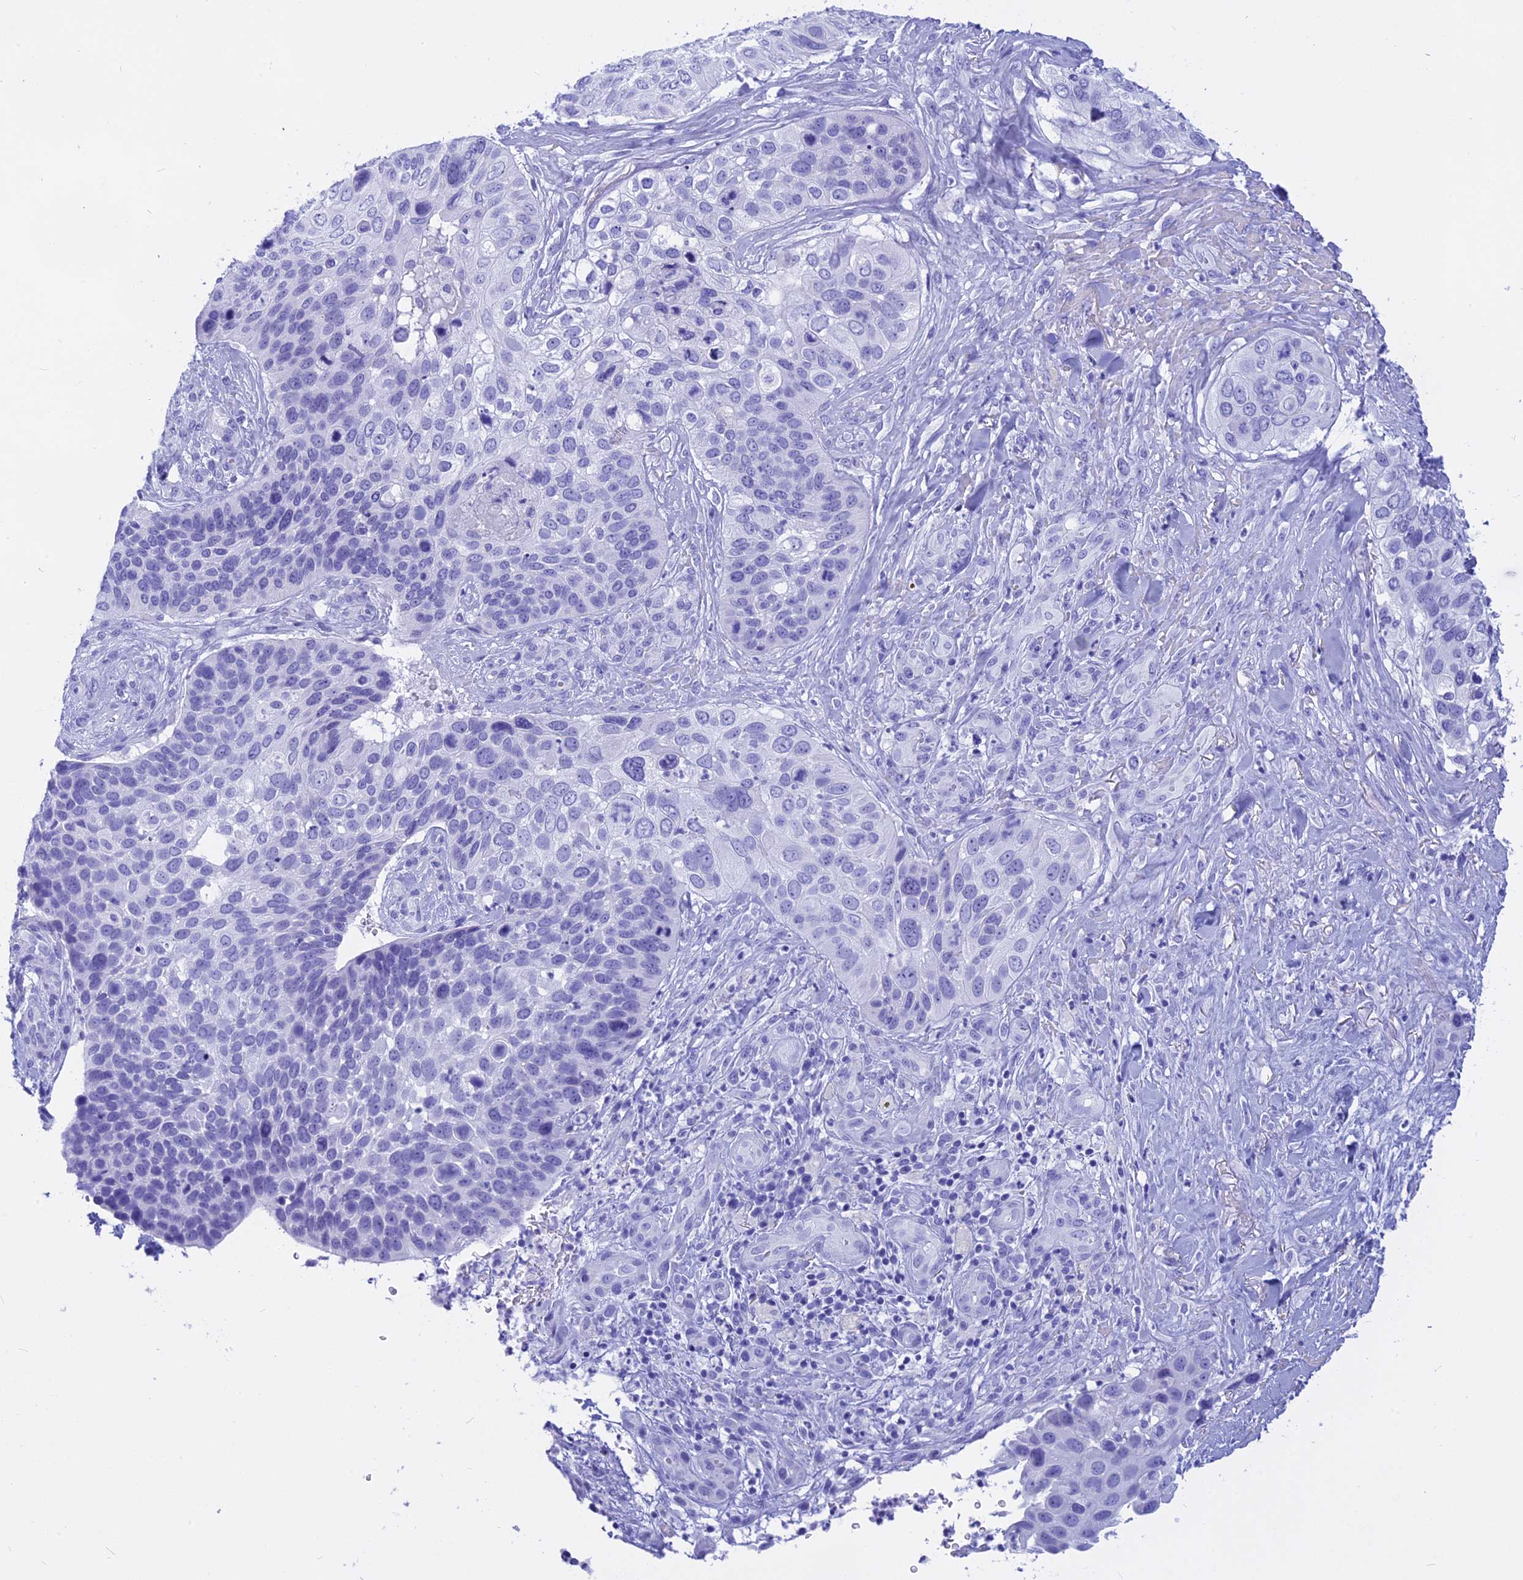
{"staining": {"intensity": "negative", "quantity": "none", "location": "none"}, "tissue": "skin cancer", "cell_type": "Tumor cells", "image_type": "cancer", "snomed": [{"axis": "morphology", "description": "Basal cell carcinoma"}, {"axis": "topography", "description": "Skin"}], "caption": "Image shows no significant protein positivity in tumor cells of skin cancer (basal cell carcinoma).", "gene": "ISCA1", "patient": {"sex": "female", "age": 74}}